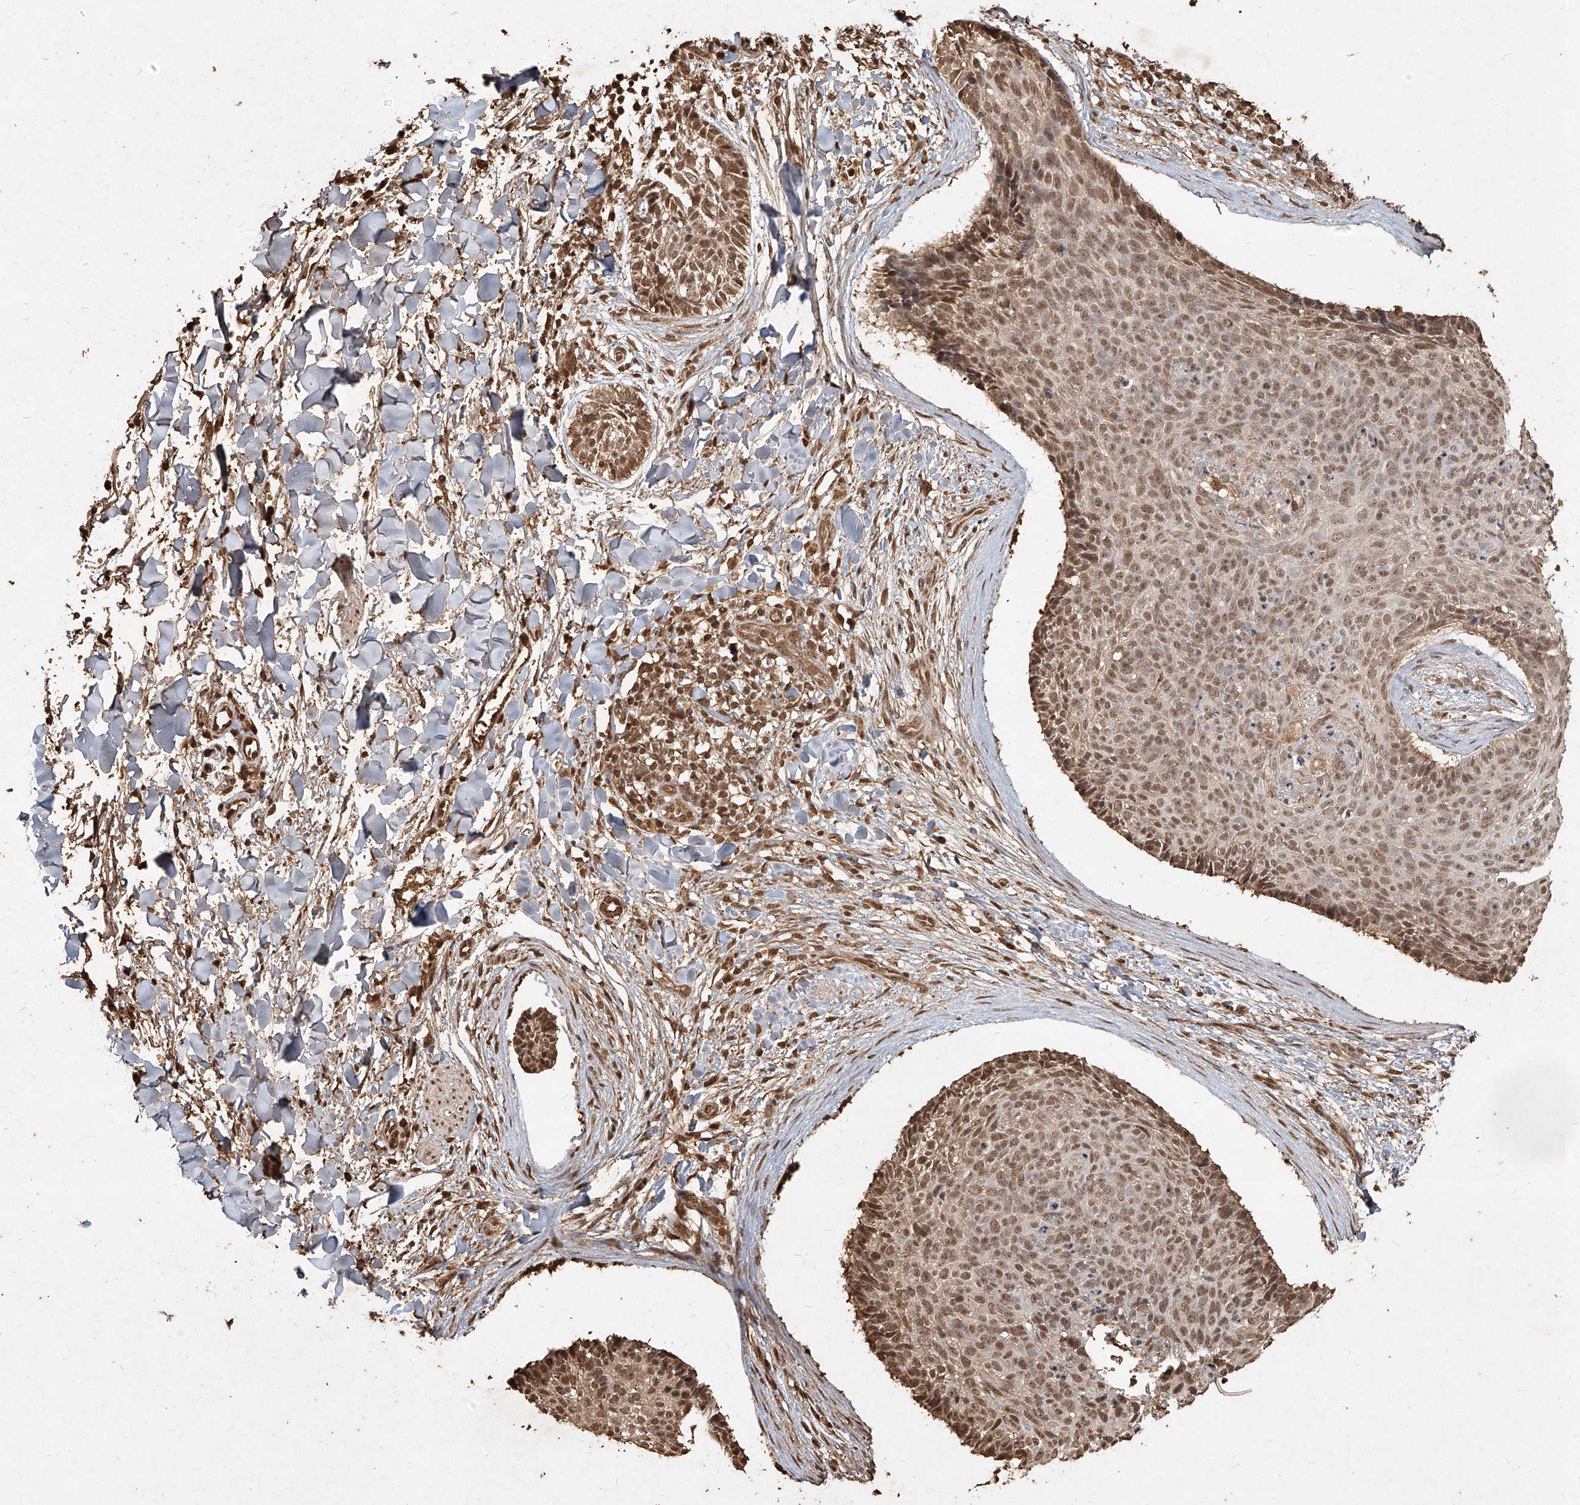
{"staining": {"intensity": "moderate", "quantity": ">75%", "location": "nuclear"}, "tissue": "skin cancer", "cell_type": "Tumor cells", "image_type": "cancer", "snomed": [{"axis": "morphology", "description": "Normal tissue, NOS"}, {"axis": "morphology", "description": "Basal cell carcinoma"}, {"axis": "topography", "description": "Skin"}], "caption": "Protein analysis of skin basal cell carcinoma tissue demonstrates moderate nuclear staining in about >75% of tumor cells.", "gene": "UBE2K", "patient": {"sex": "female", "age": 56}}